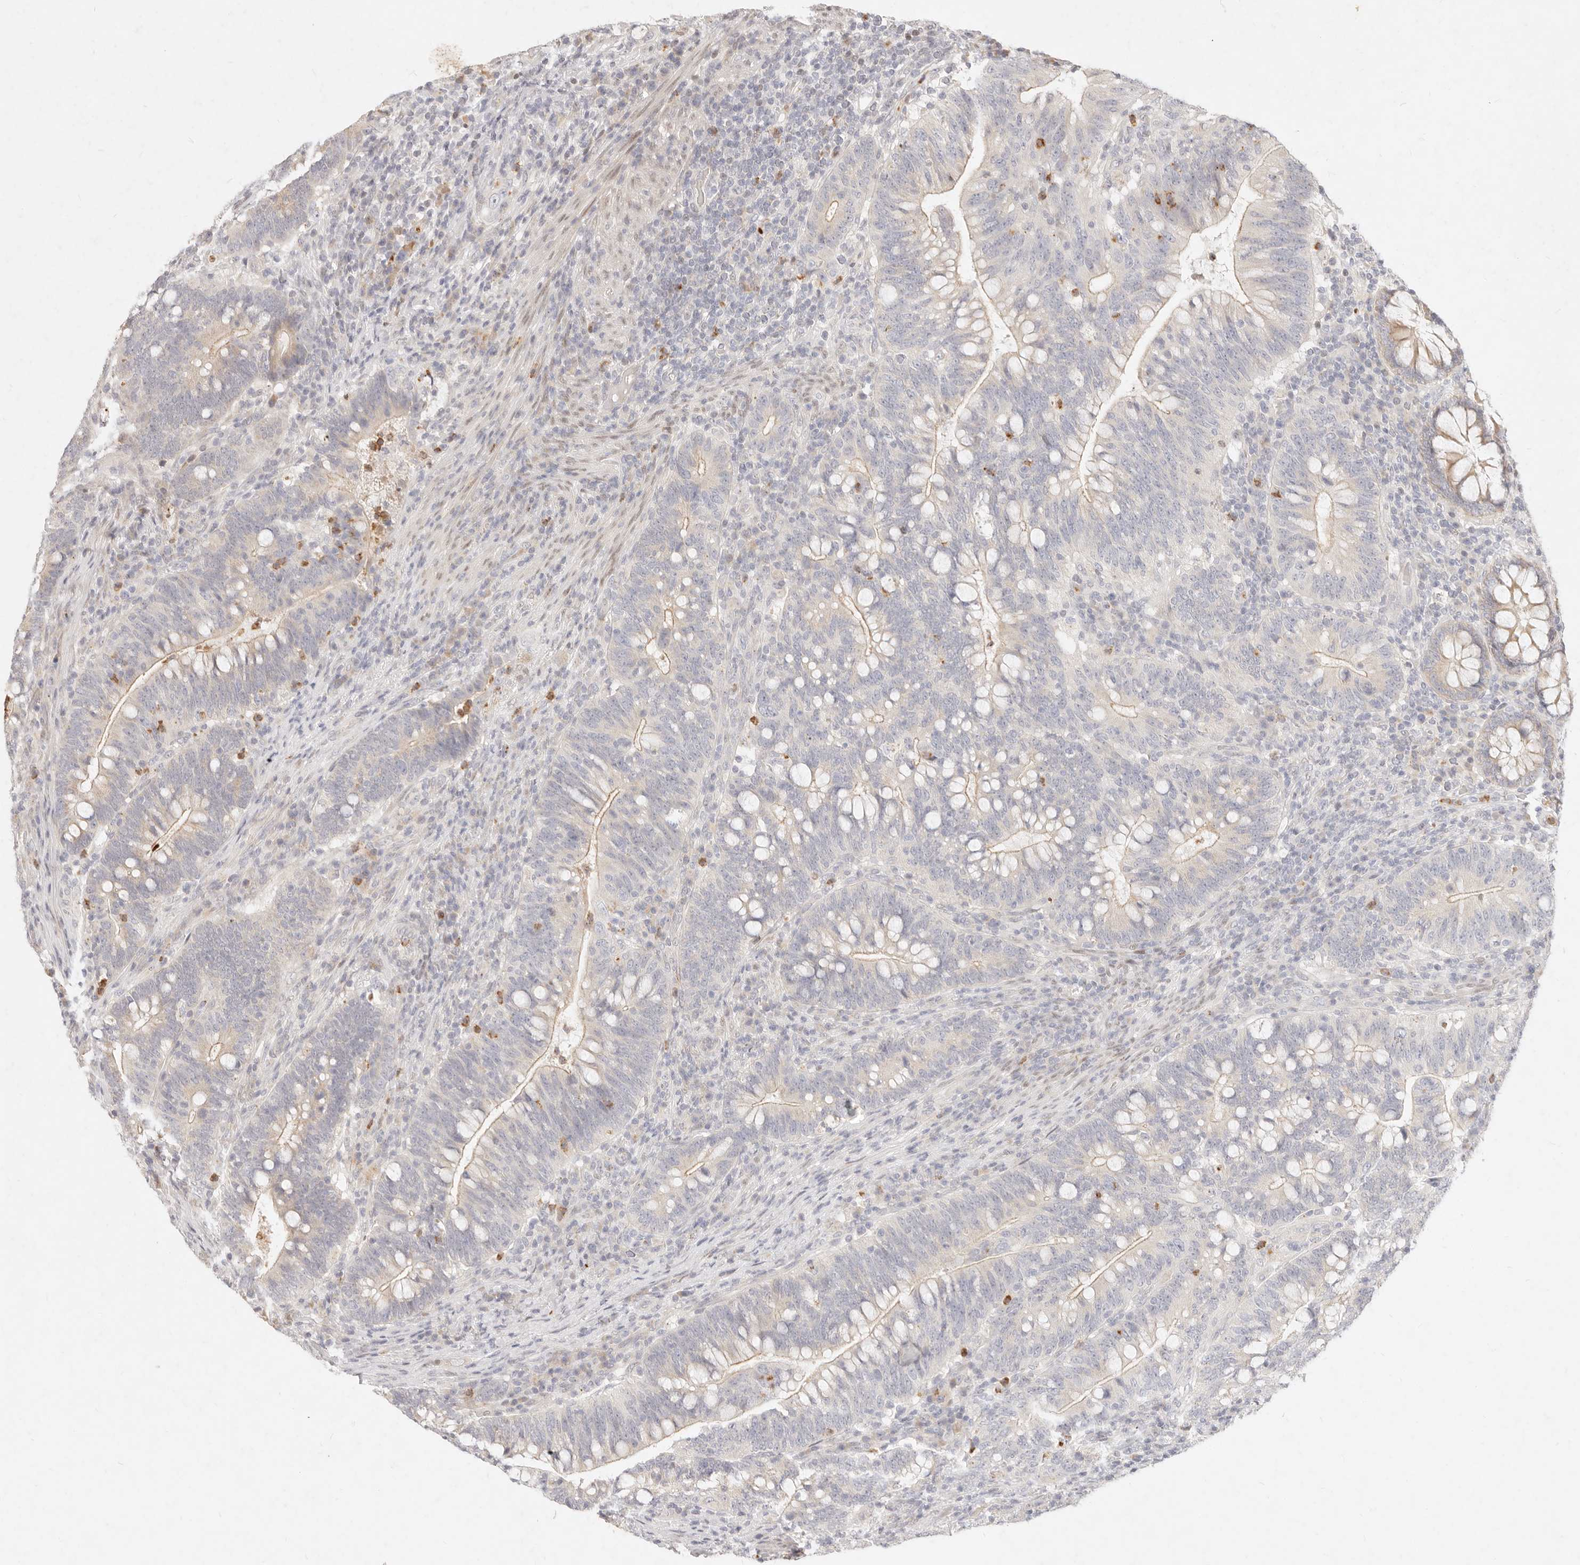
{"staining": {"intensity": "weak", "quantity": "<25%", "location": "cytoplasmic/membranous"}, "tissue": "colorectal cancer", "cell_type": "Tumor cells", "image_type": "cancer", "snomed": [{"axis": "morphology", "description": "Adenocarcinoma, NOS"}, {"axis": "topography", "description": "Colon"}], "caption": "Adenocarcinoma (colorectal) was stained to show a protein in brown. There is no significant staining in tumor cells.", "gene": "ASCL3", "patient": {"sex": "female", "age": 66}}